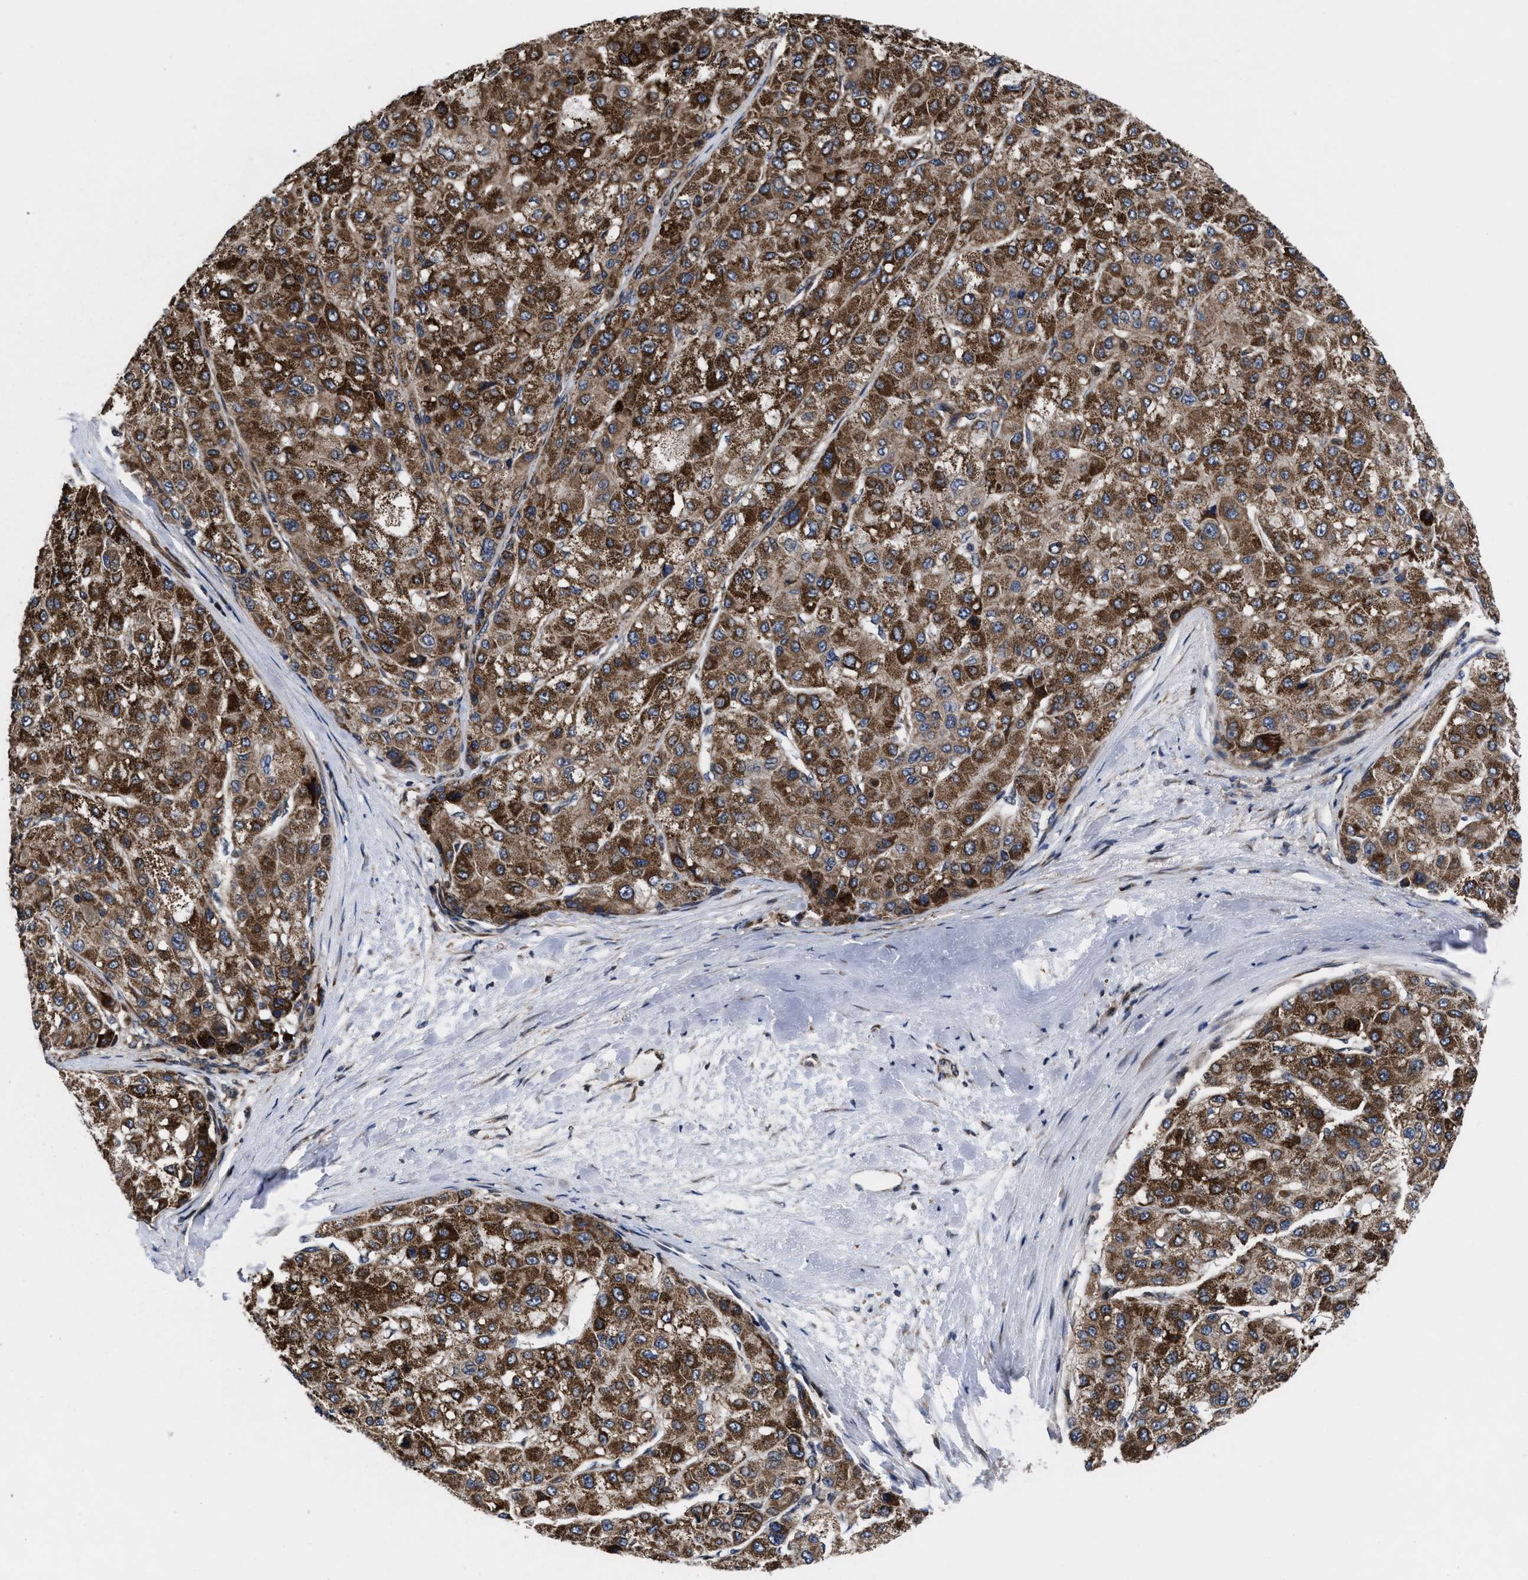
{"staining": {"intensity": "moderate", "quantity": ">75%", "location": "cytoplasmic/membranous"}, "tissue": "liver cancer", "cell_type": "Tumor cells", "image_type": "cancer", "snomed": [{"axis": "morphology", "description": "Carcinoma, Hepatocellular, NOS"}, {"axis": "topography", "description": "Liver"}], "caption": "Hepatocellular carcinoma (liver) tissue reveals moderate cytoplasmic/membranous positivity in about >75% of tumor cells, visualized by immunohistochemistry. The protein is shown in brown color, while the nuclei are stained blue.", "gene": "MRPL50", "patient": {"sex": "male", "age": 80}}